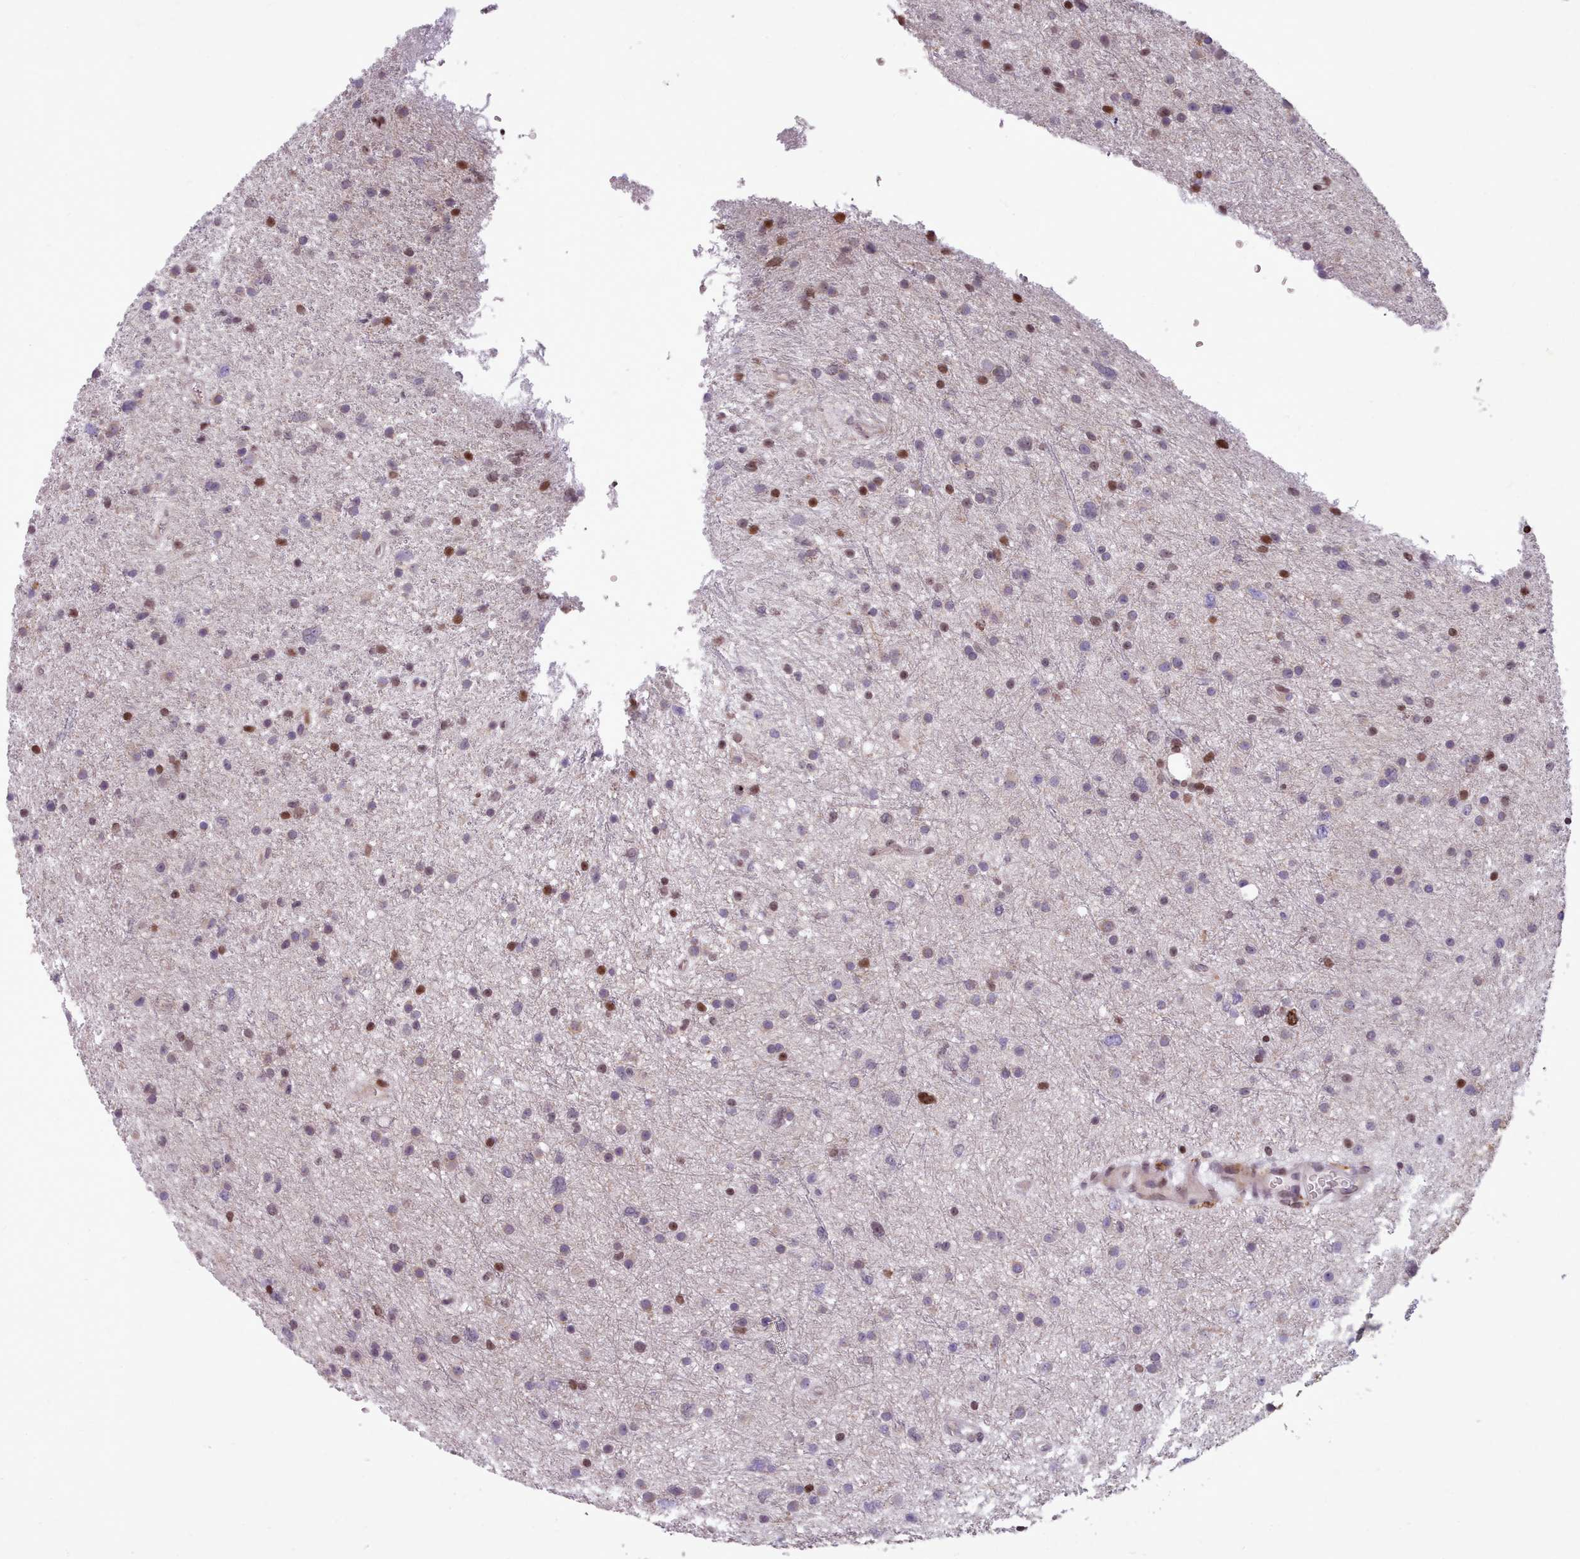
{"staining": {"intensity": "moderate", "quantity": "<25%", "location": "nuclear"}, "tissue": "glioma", "cell_type": "Tumor cells", "image_type": "cancer", "snomed": [{"axis": "morphology", "description": "Glioma, malignant, Low grade"}, {"axis": "topography", "description": "Cerebral cortex"}], "caption": "Protein analysis of malignant low-grade glioma tissue exhibits moderate nuclear expression in approximately <25% of tumor cells. (DAB (3,3'-diaminobenzidine) = brown stain, brightfield microscopy at high magnification).", "gene": "KCNT2", "patient": {"sex": "female", "age": 39}}